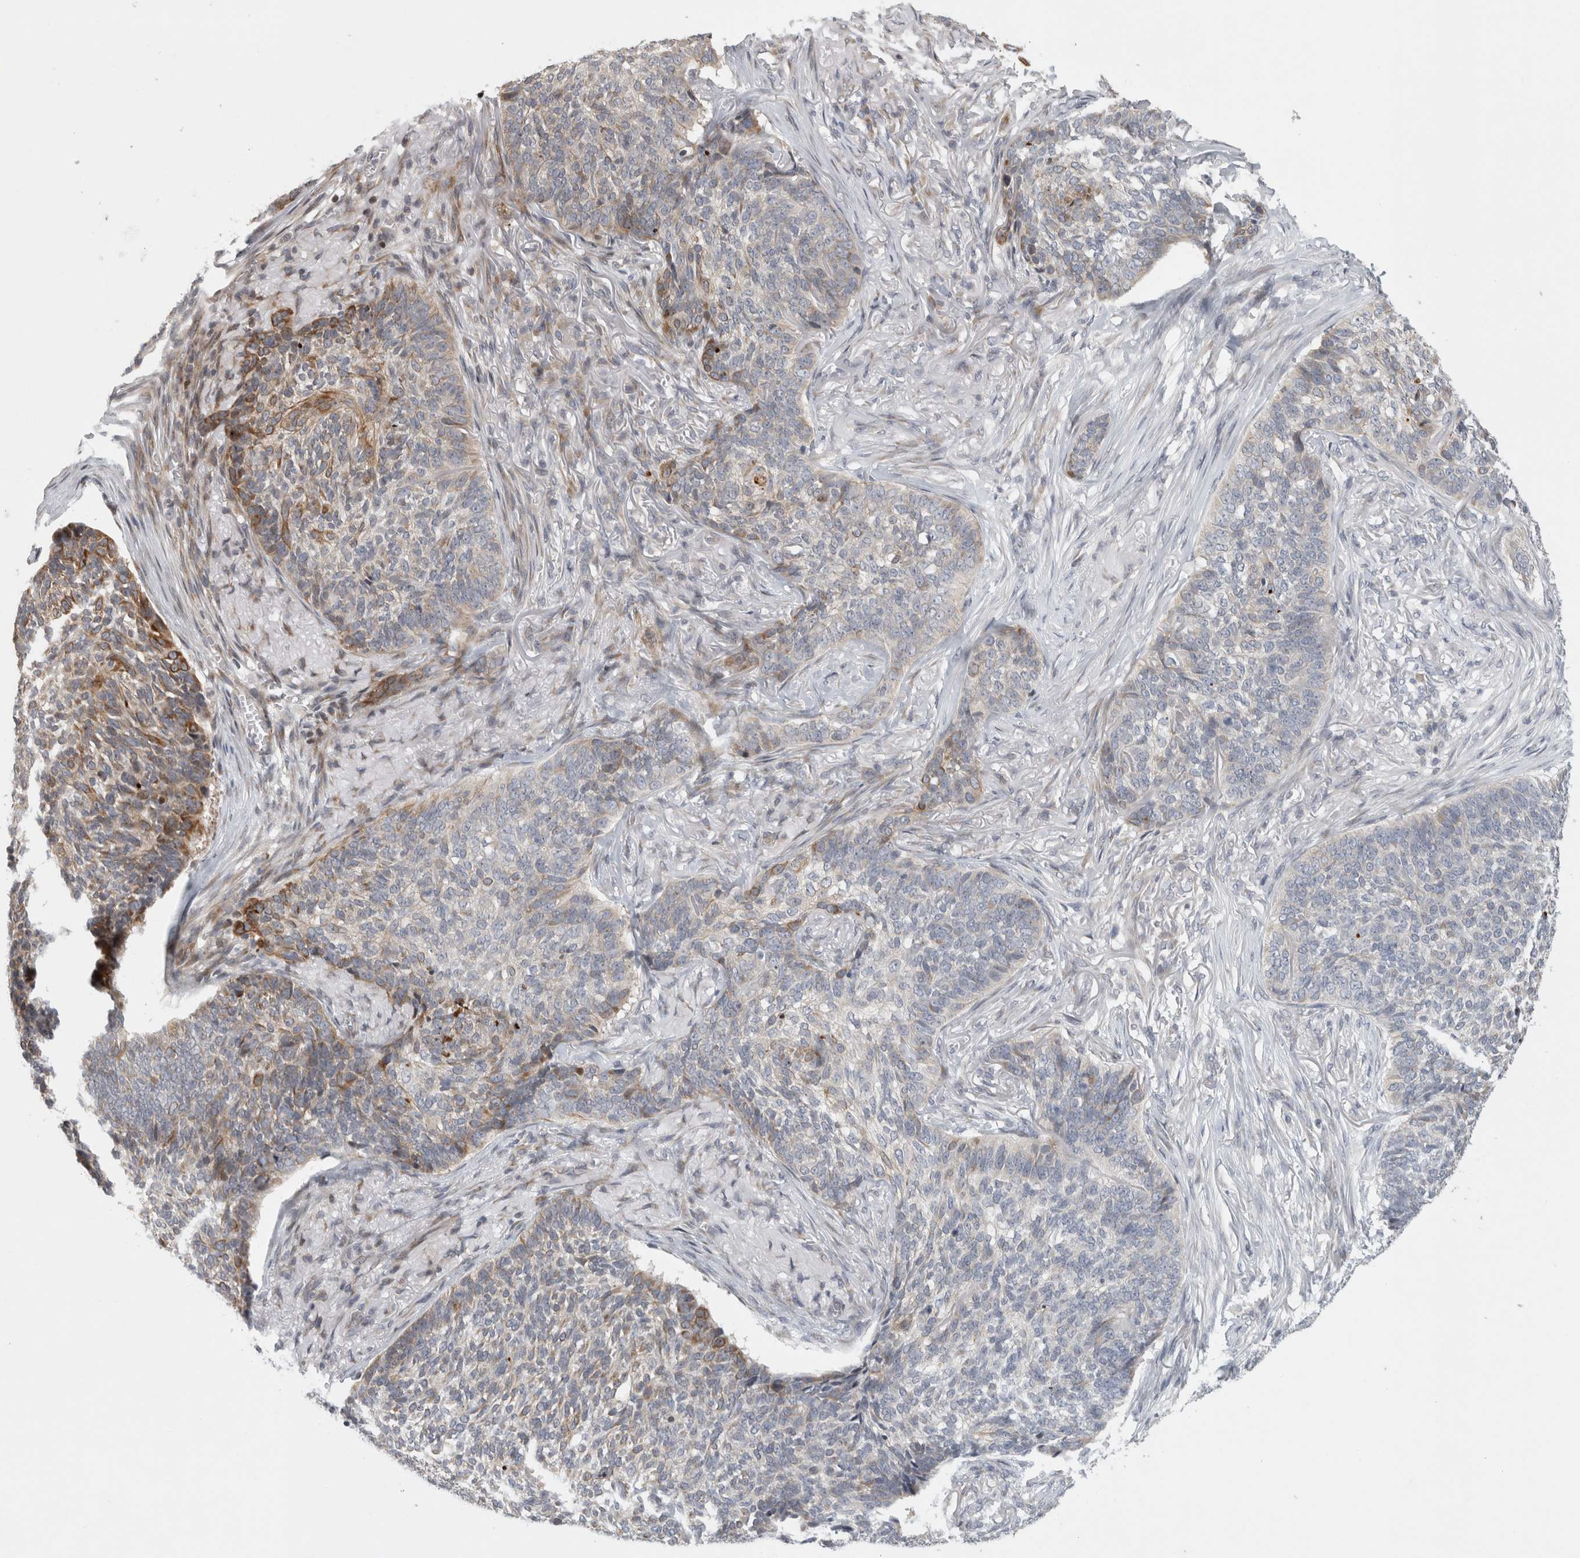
{"staining": {"intensity": "moderate", "quantity": "<25%", "location": "cytoplasmic/membranous"}, "tissue": "skin cancer", "cell_type": "Tumor cells", "image_type": "cancer", "snomed": [{"axis": "morphology", "description": "Basal cell carcinoma"}, {"axis": "topography", "description": "Skin"}], "caption": "Moderate cytoplasmic/membranous expression is seen in approximately <25% of tumor cells in basal cell carcinoma (skin). (DAB (3,3'-diaminobenzidine) = brown stain, brightfield microscopy at high magnification).", "gene": "UTP25", "patient": {"sex": "male", "age": 85}}